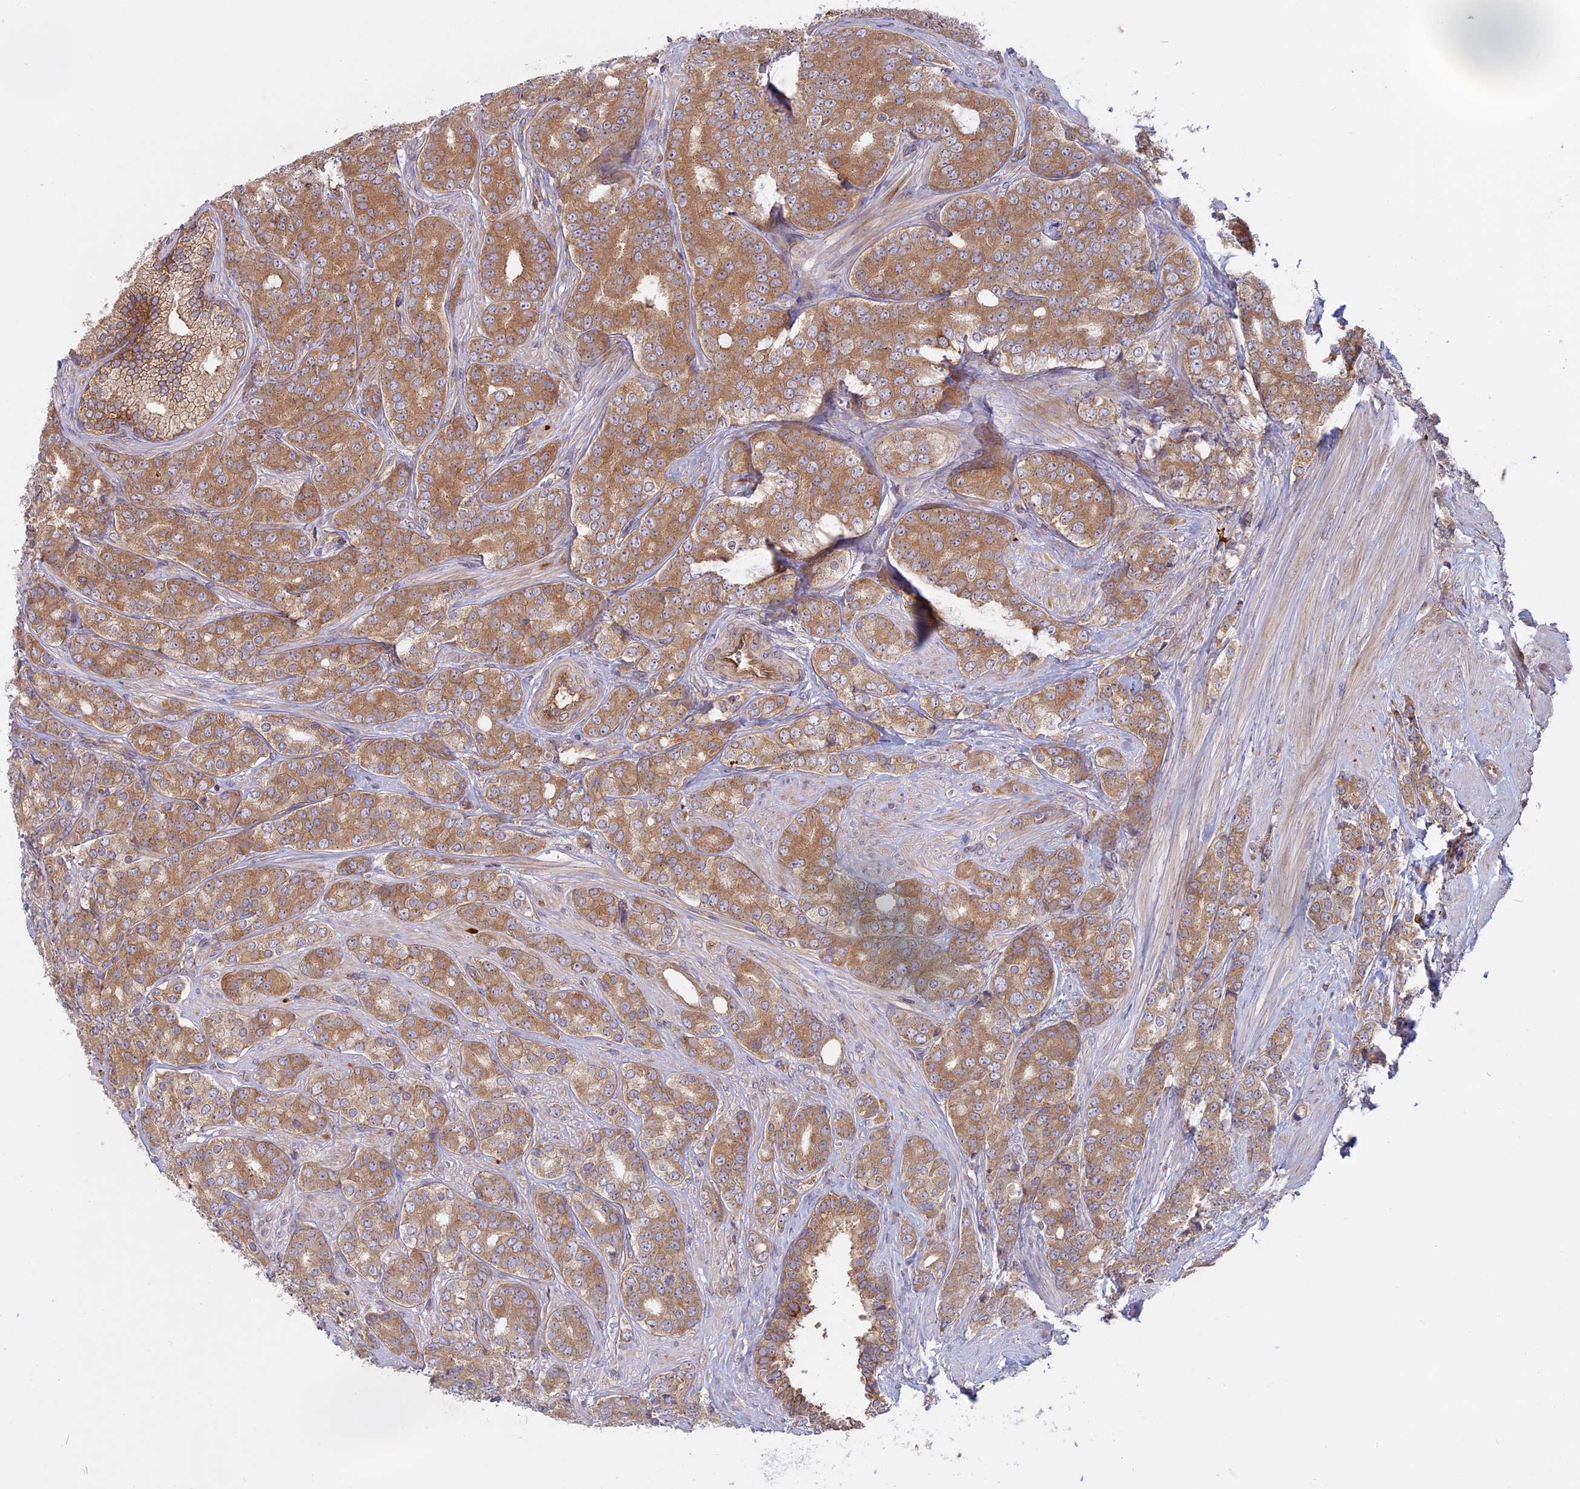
{"staining": {"intensity": "moderate", "quantity": ">75%", "location": "cytoplasmic/membranous"}, "tissue": "prostate cancer", "cell_type": "Tumor cells", "image_type": "cancer", "snomed": [{"axis": "morphology", "description": "Adenocarcinoma, High grade"}, {"axis": "topography", "description": "Prostate"}], "caption": "Immunohistochemical staining of human high-grade adenocarcinoma (prostate) shows medium levels of moderate cytoplasmic/membranous protein positivity in approximately >75% of tumor cells.", "gene": "TMEM208", "patient": {"sex": "male", "age": 62}}